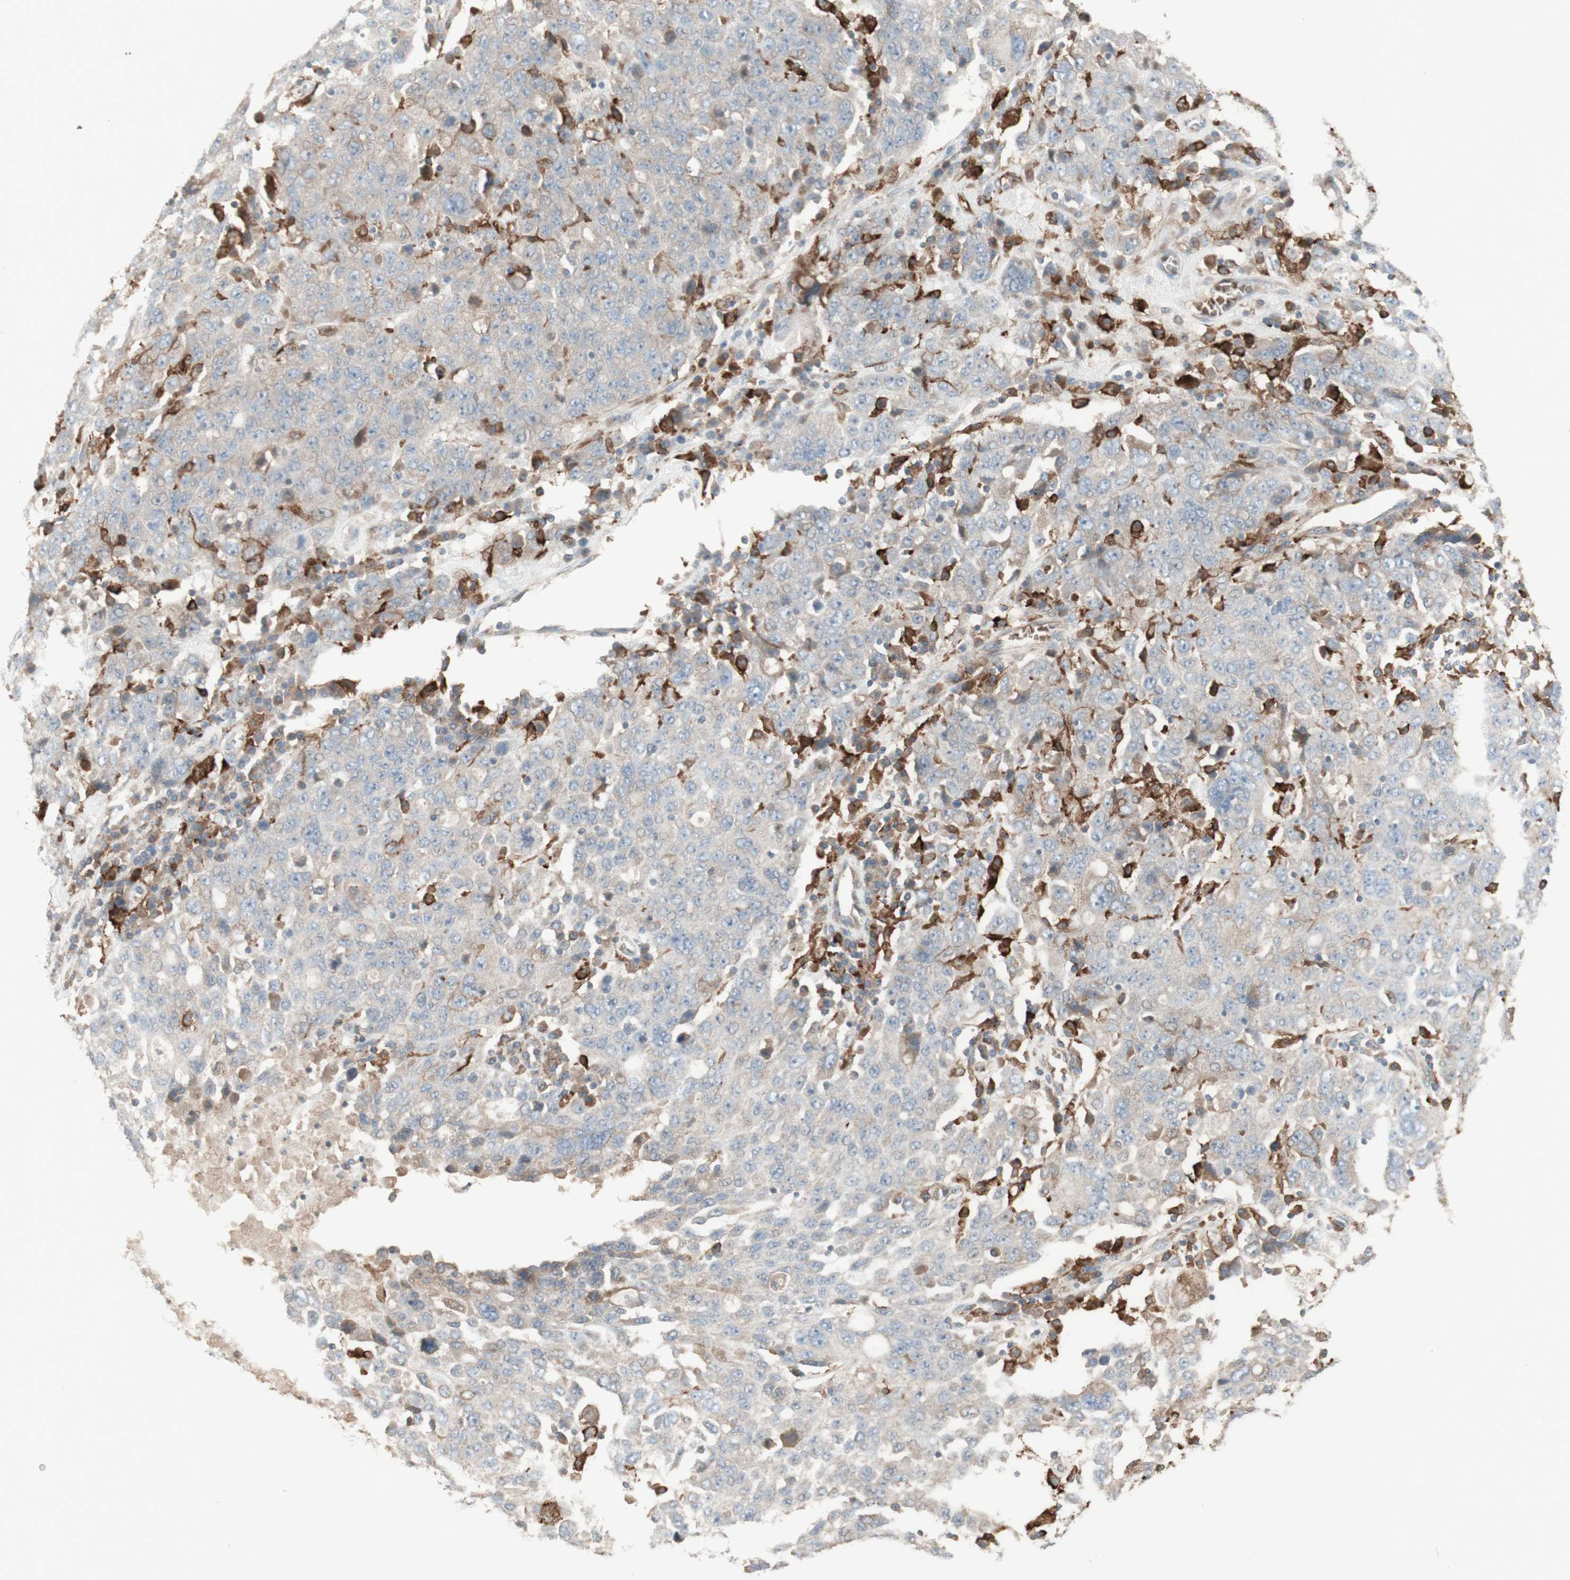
{"staining": {"intensity": "weak", "quantity": "<25%", "location": "cytoplasmic/membranous"}, "tissue": "ovarian cancer", "cell_type": "Tumor cells", "image_type": "cancer", "snomed": [{"axis": "morphology", "description": "Carcinoma, endometroid"}, {"axis": "topography", "description": "Ovary"}], "caption": "Tumor cells are negative for brown protein staining in ovarian cancer (endometroid carcinoma). (Stains: DAB immunohistochemistry with hematoxylin counter stain, Microscopy: brightfield microscopy at high magnification).", "gene": "PTGER4", "patient": {"sex": "female", "age": 62}}